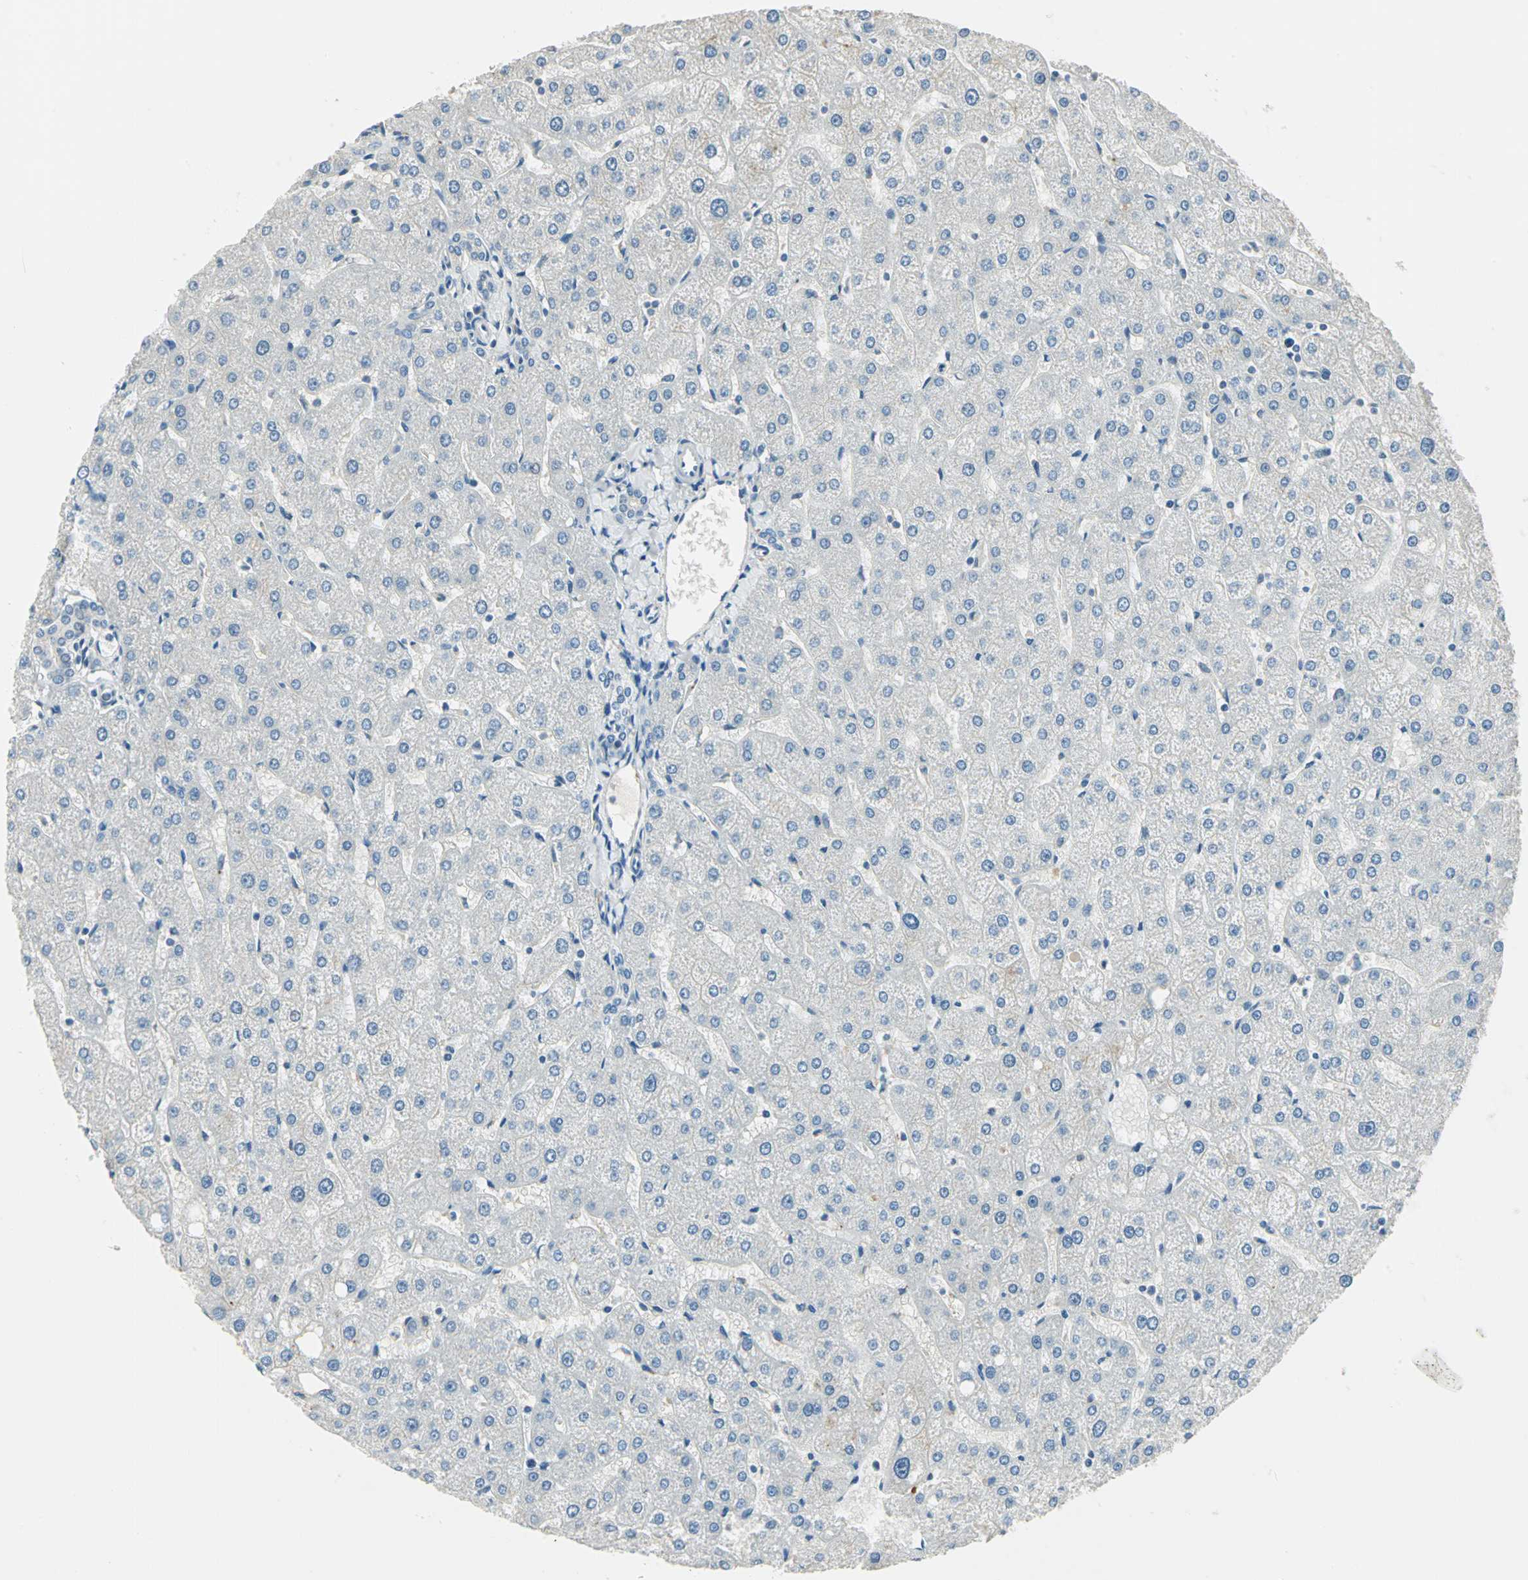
{"staining": {"intensity": "negative", "quantity": "none", "location": "none"}, "tissue": "liver", "cell_type": "Cholangiocytes", "image_type": "normal", "snomed": [{"axis": "morphology", "description": "Normal tissue, NOS"}, {"axis": "topography", "description": "Liver"}], "caption": "DAB (3,3'-diaminobenzidine) immunohistochemical staining of benign liver shows no significant staining in cholangiocytes. Nuclei are stained in blue.", "gene": "UCHL1", "patient": {"sex": "male", "age": 67}}